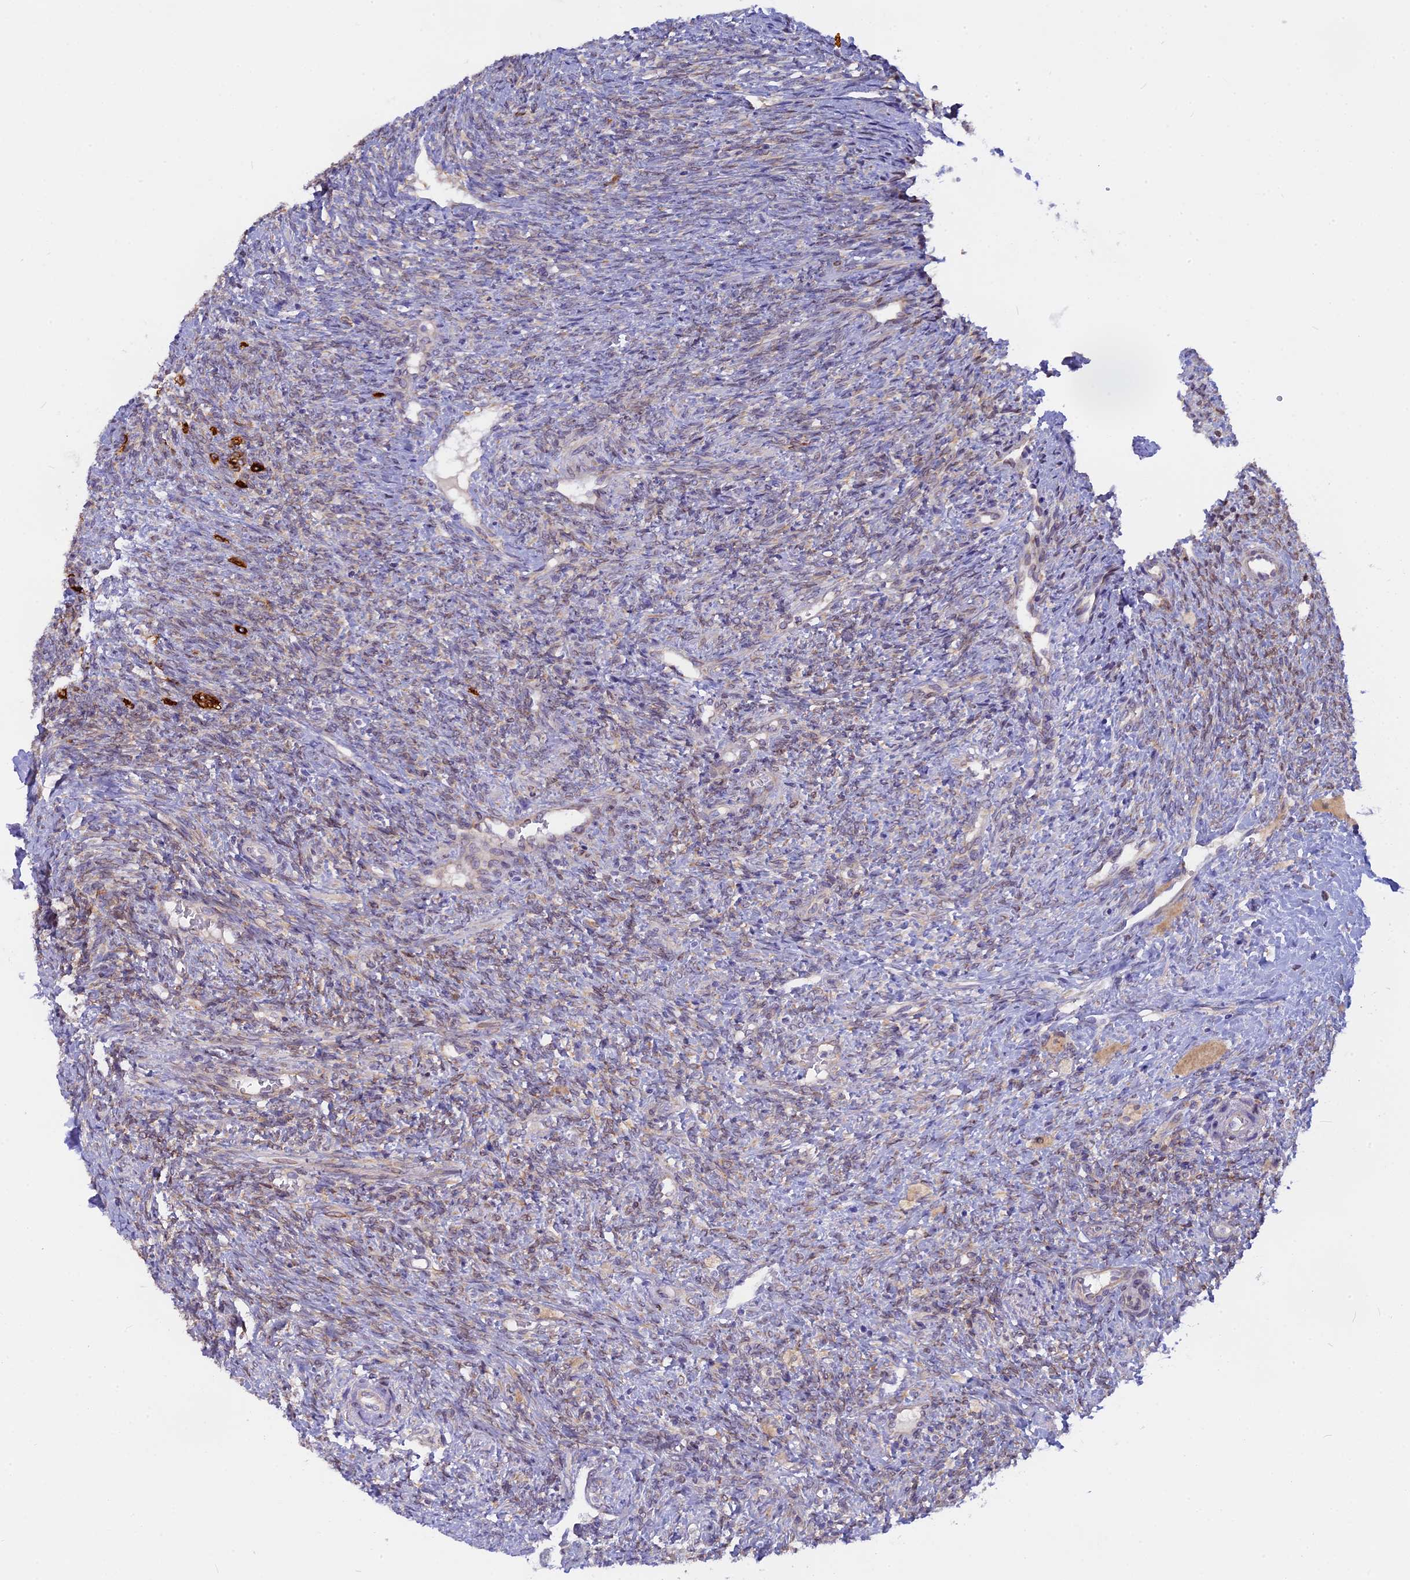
{"staining": {"intensity": "weak", "quantity": "<25%", "location": "cytoplasmic/membranous"}, "tissue": "ovary", "cell_type": "Ovarian stroma cells", "image_type": "normal", "snomed": [{"axis": "morphology", "description": "Normal tissue, NOS"}, {"axis": "topography", "description": "Ovary"}], "caption": "High power microscopy micrograph of an immunohistochemistry photomicrograph of unremarkable ovary, revealing no significant expression in ovarian stroma cells.", "gene": "TLCD1", "patient": {"sex": "female", "age": 41}}